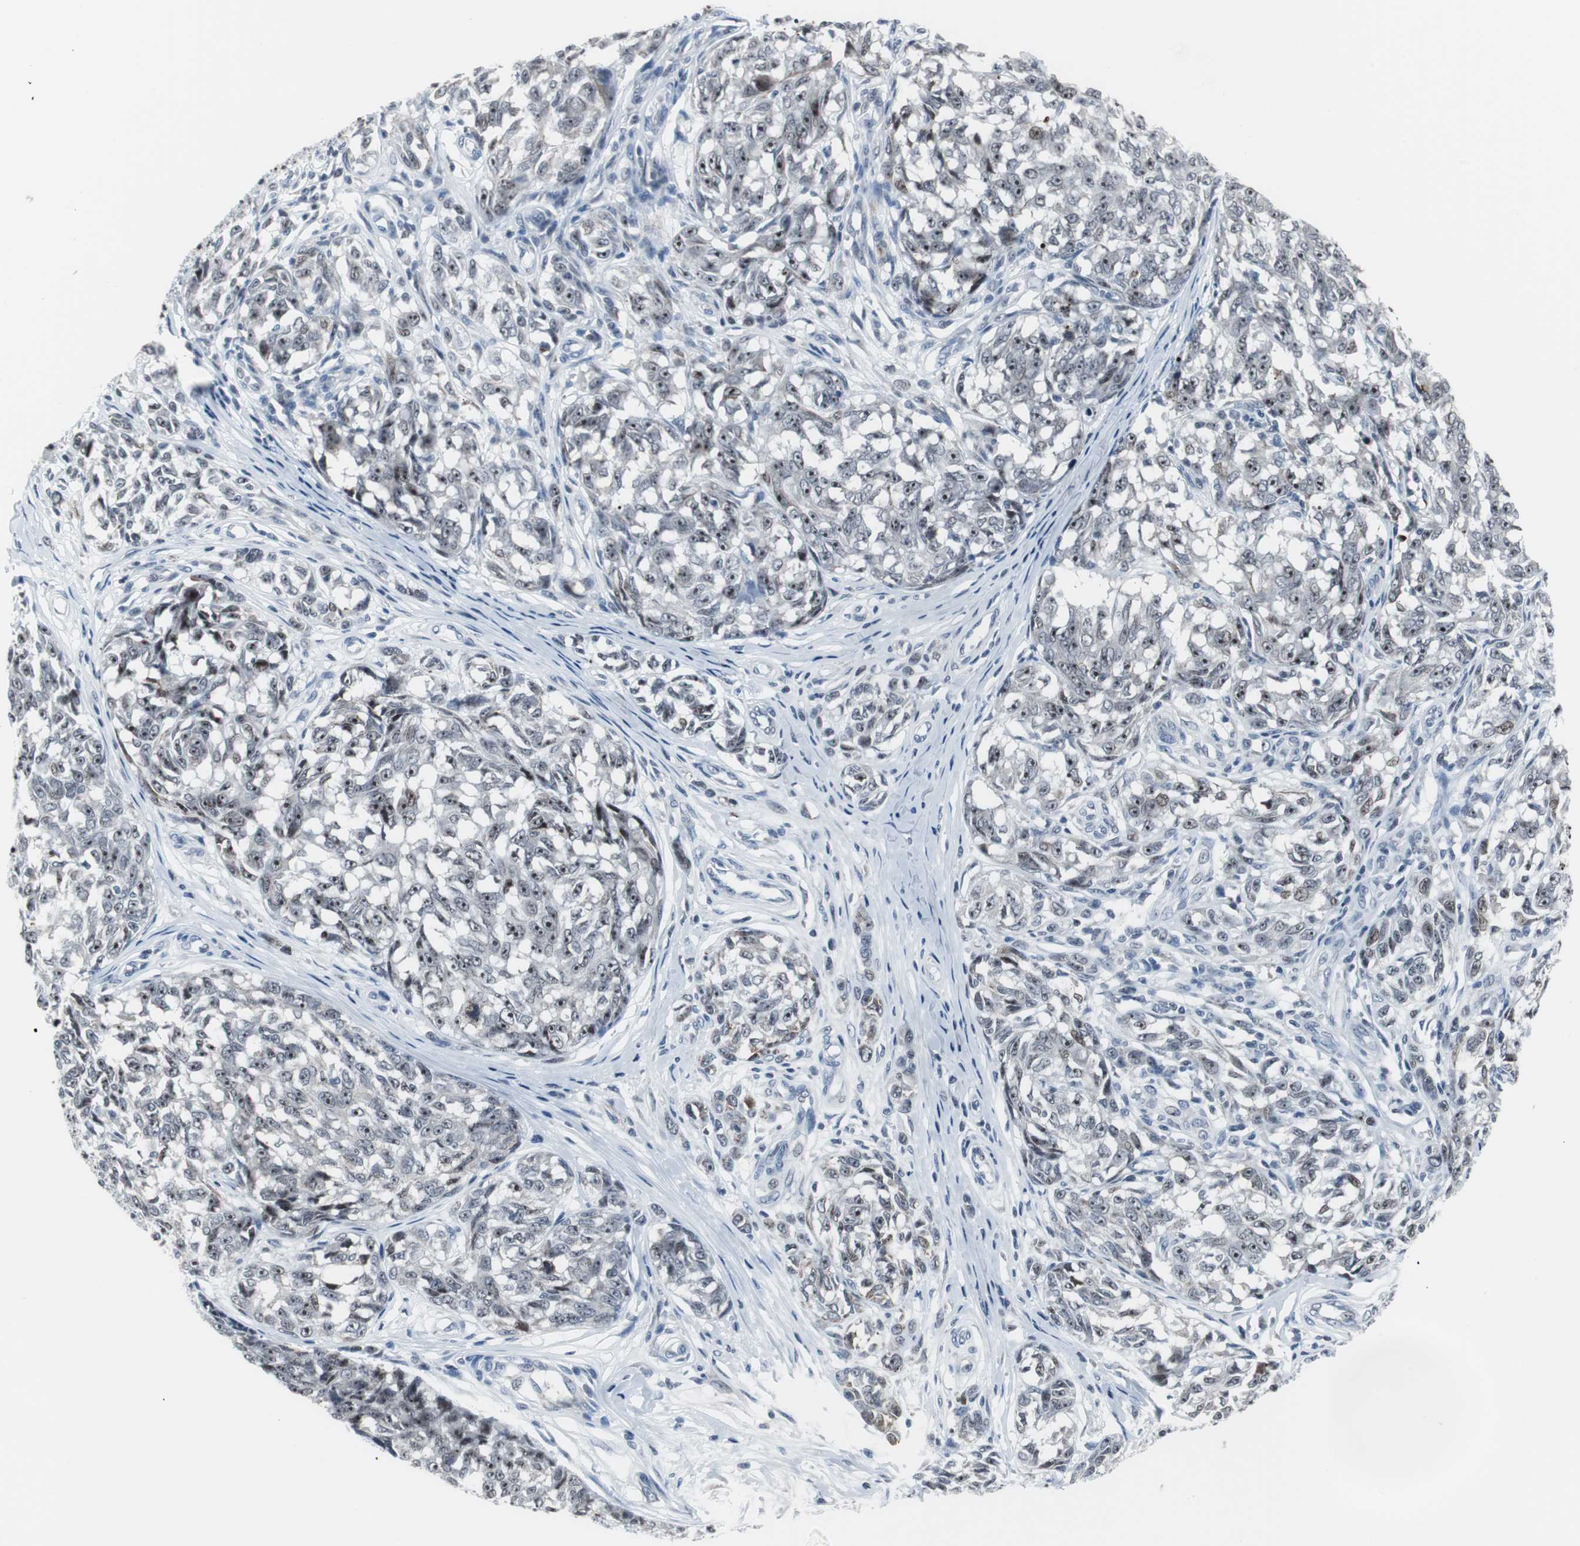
{"staining": {"intensity": "moderate", "quantity": "25%-75%", "location": "nuclear"}, "tissue": "melanoma", "cell_type": "Tumor cells", "image_type": "cancer", "snomed": [{"axis": "morphology", "description": "Malignant melanoma, NOS"}, {"axis": "topography", "description": "Skin"}], "caption": "High-power microscopy captured an immunohistochemistry (IHC) photomicrograph of malignant melanoma, revealing moderate nuclear staining in about 25%-75% of tumor cells.", "gene": "DOK1", "patient": {"sex": "female", "age": 64}}